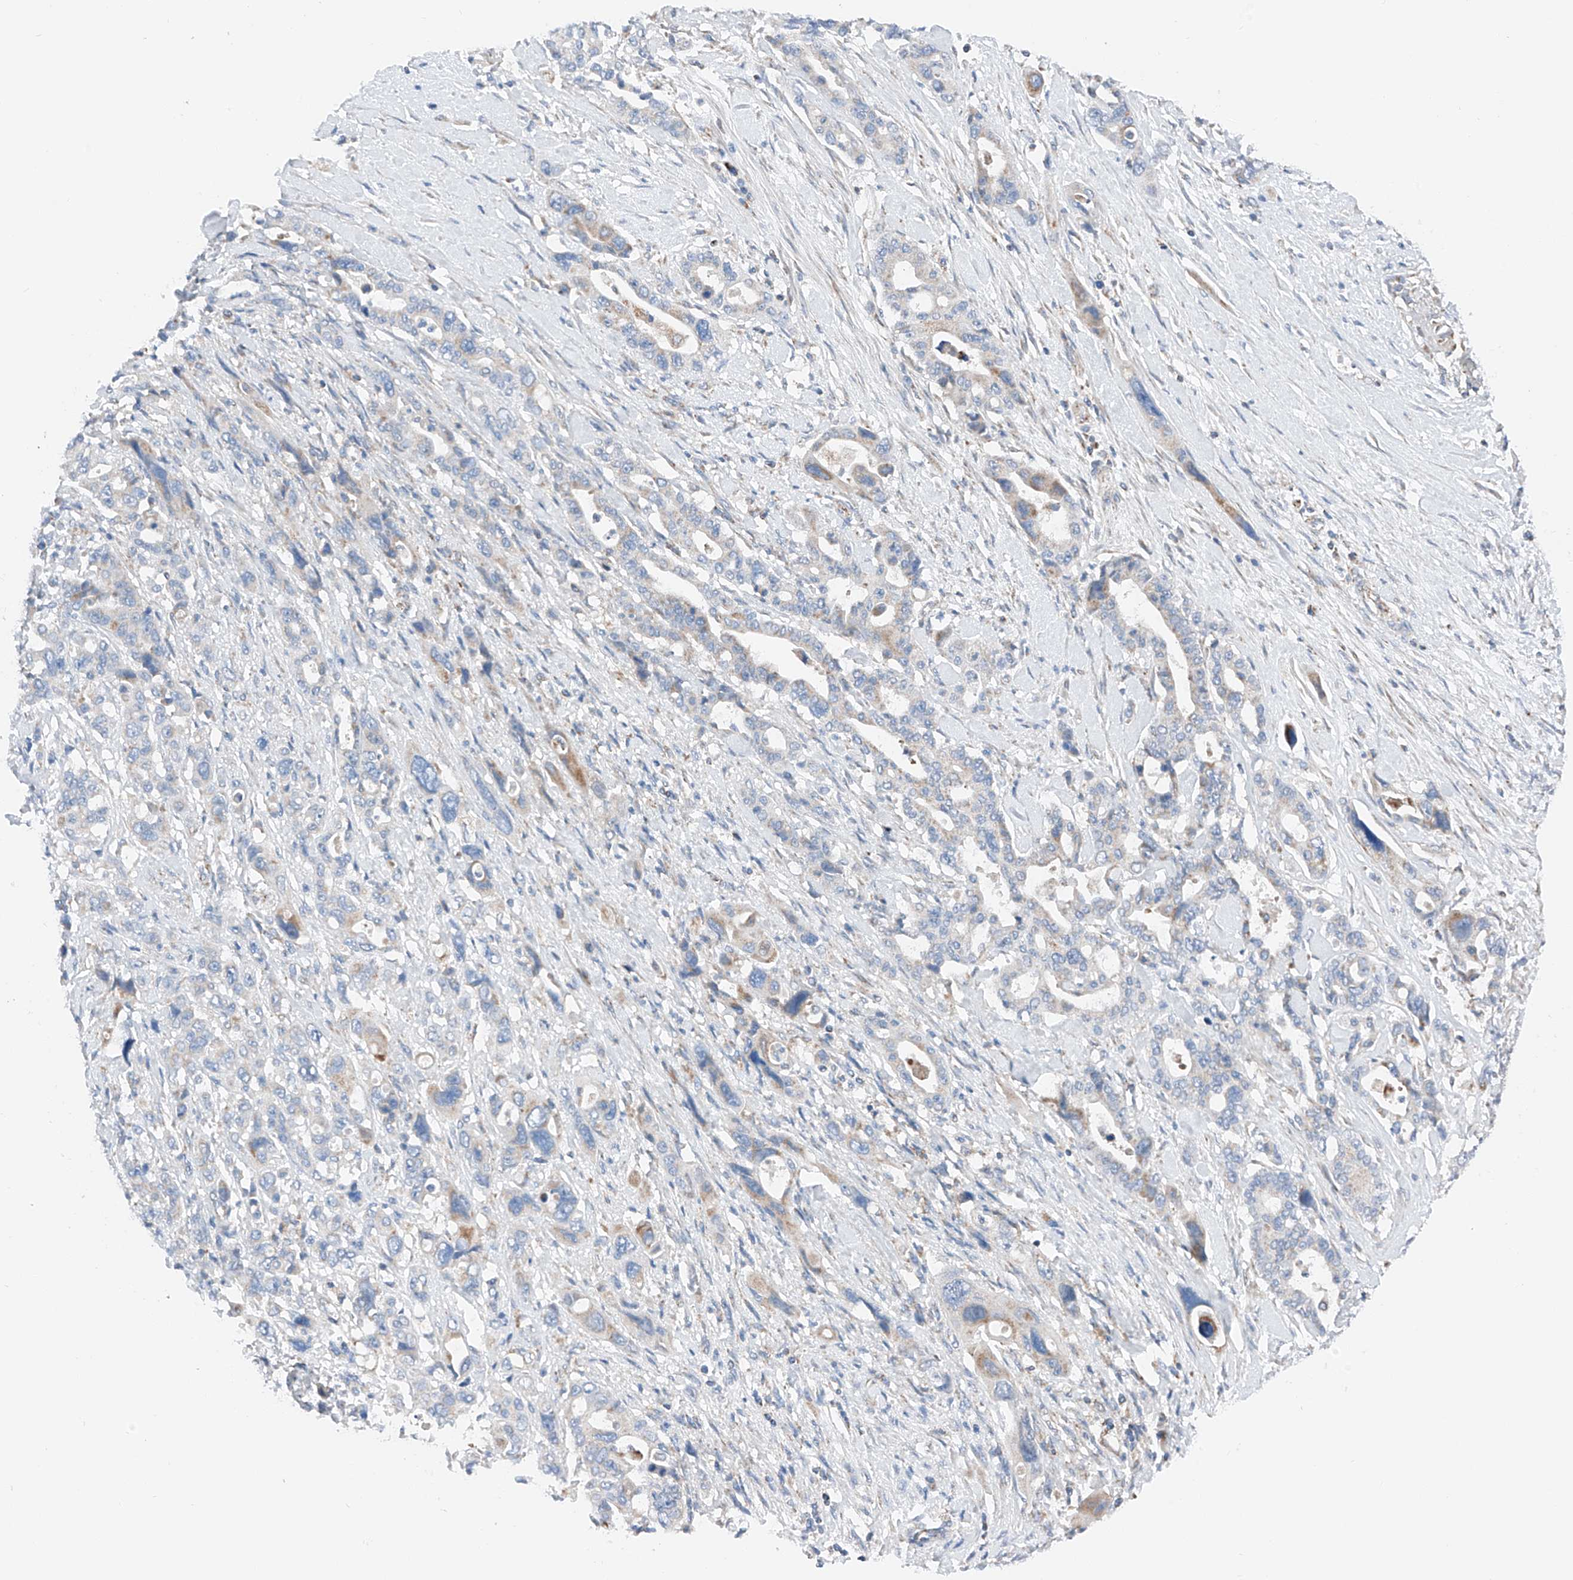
{"staining": {"intensity": "weak", "quantity": "<25%", "location": "cytoplasmic/membranous"}, "tissue": "pancreatic cancer", "cell_type": "Tumor cells", "image_type": "cancer", "snomed": [{"axis": "morphology", "description": "Adenocarcinoma, NOS"}, {"axis": "topography", "description": "Pancreas"}], "caption": "Adenocarcinoma (pancreatic) stained for a protein using immunohistochemistry (IHC) shows no expression tumor cells.", "gene": "MRAP", "patient": {"sex": "male", "age": 46}}